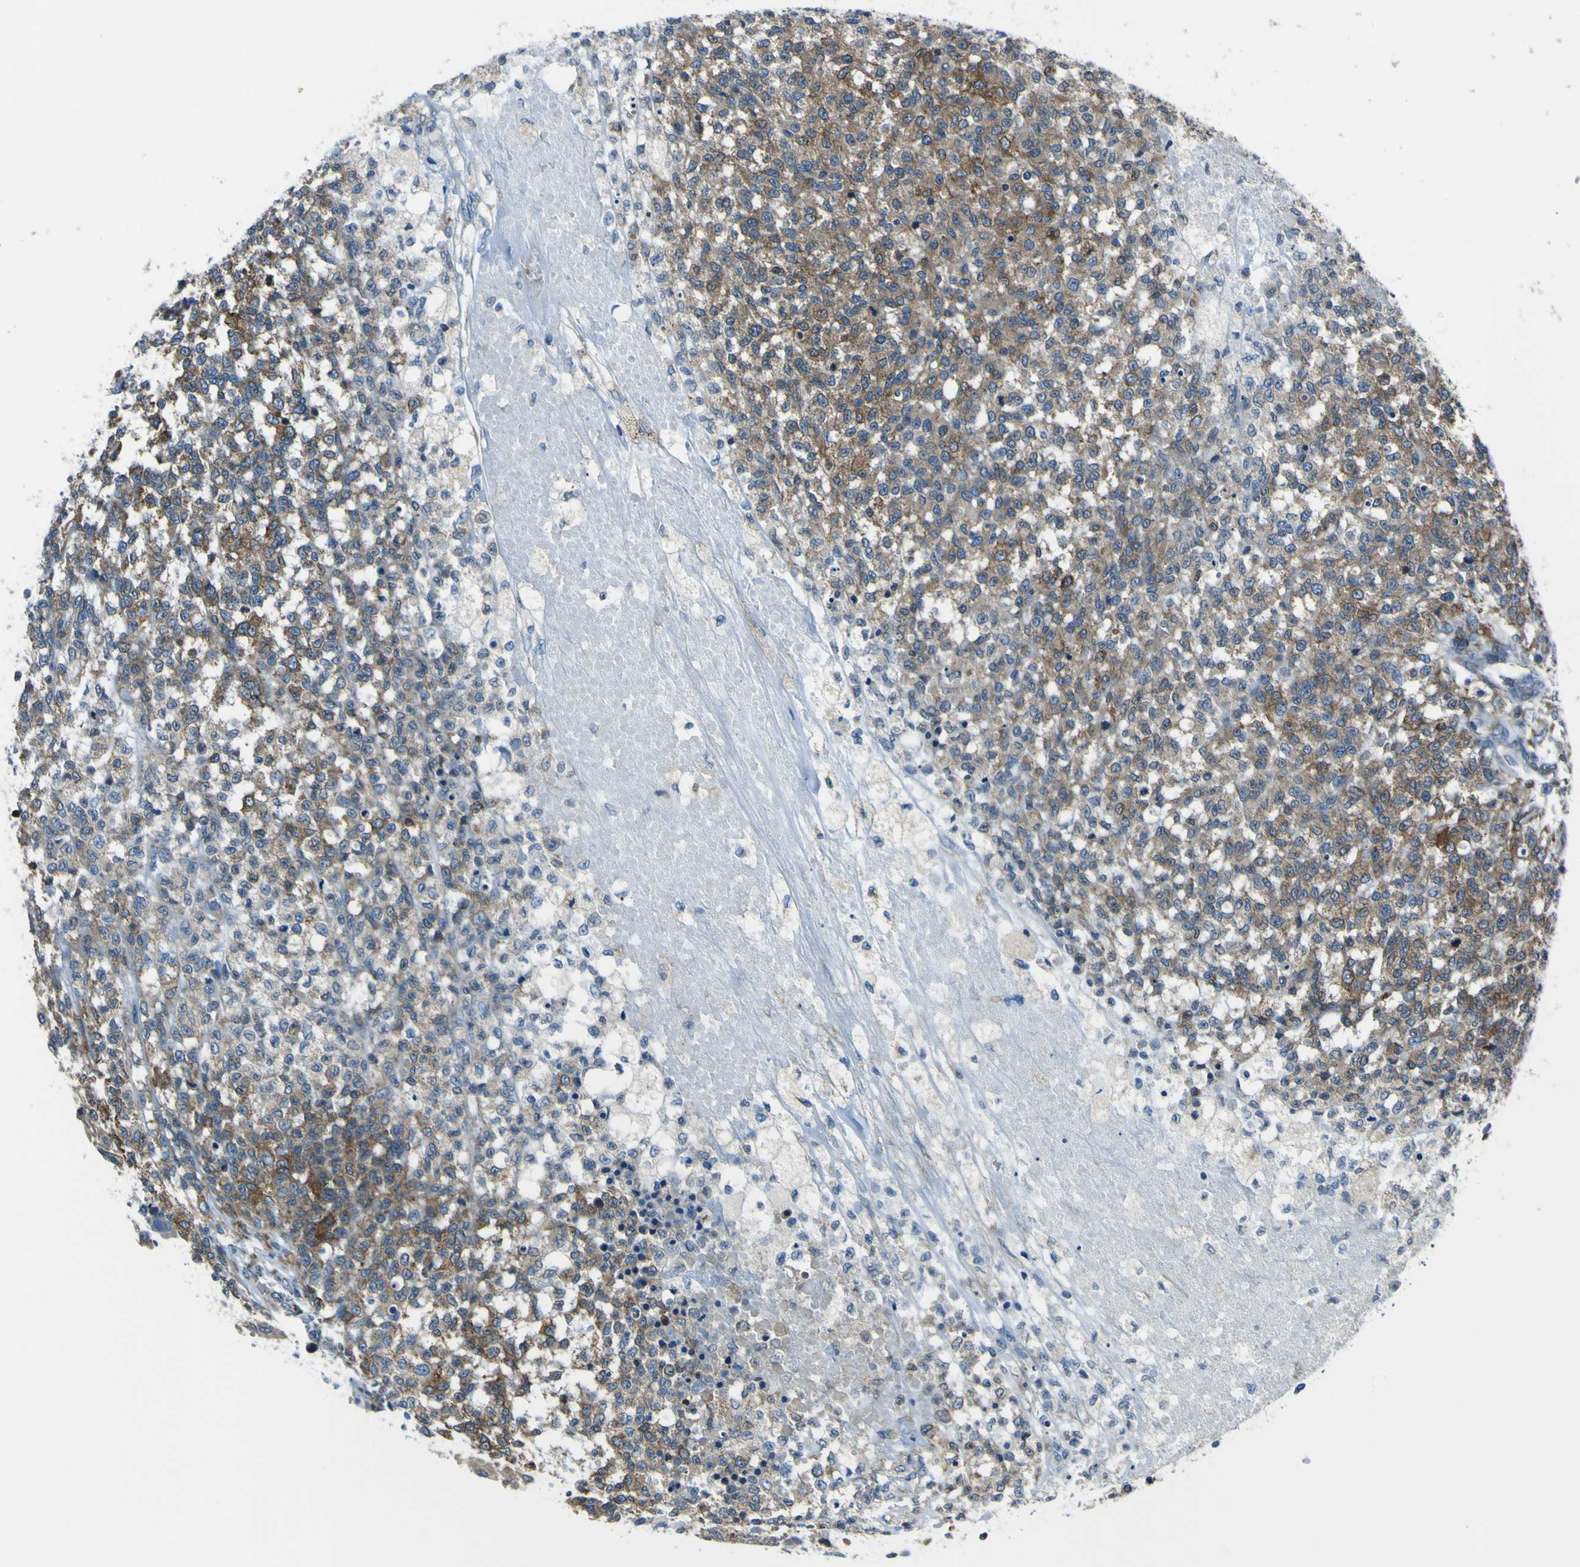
{"staining": {"intensity": "moderate", "quantity": ">75%", "location": "cytoplasmic/membranous"}, "tissue": "testis cancer", "cell_type": "Tumor cells", "image_type": "cancer", "snomed": [{"axis": "morphology", "description": "Seminoma, NOS"}, {"axis": "topography", "description": "Testis"}], "caption": "This micrograph reveals testis cancer stained with IHC to label a protein in brown. The cytoplasmic/membranous of tumor cells show moderate positivity for the protein. Nuclei are counter-stained blue.", "gene": "STIM1", "patient": {"sex": "male", "age": 59}}